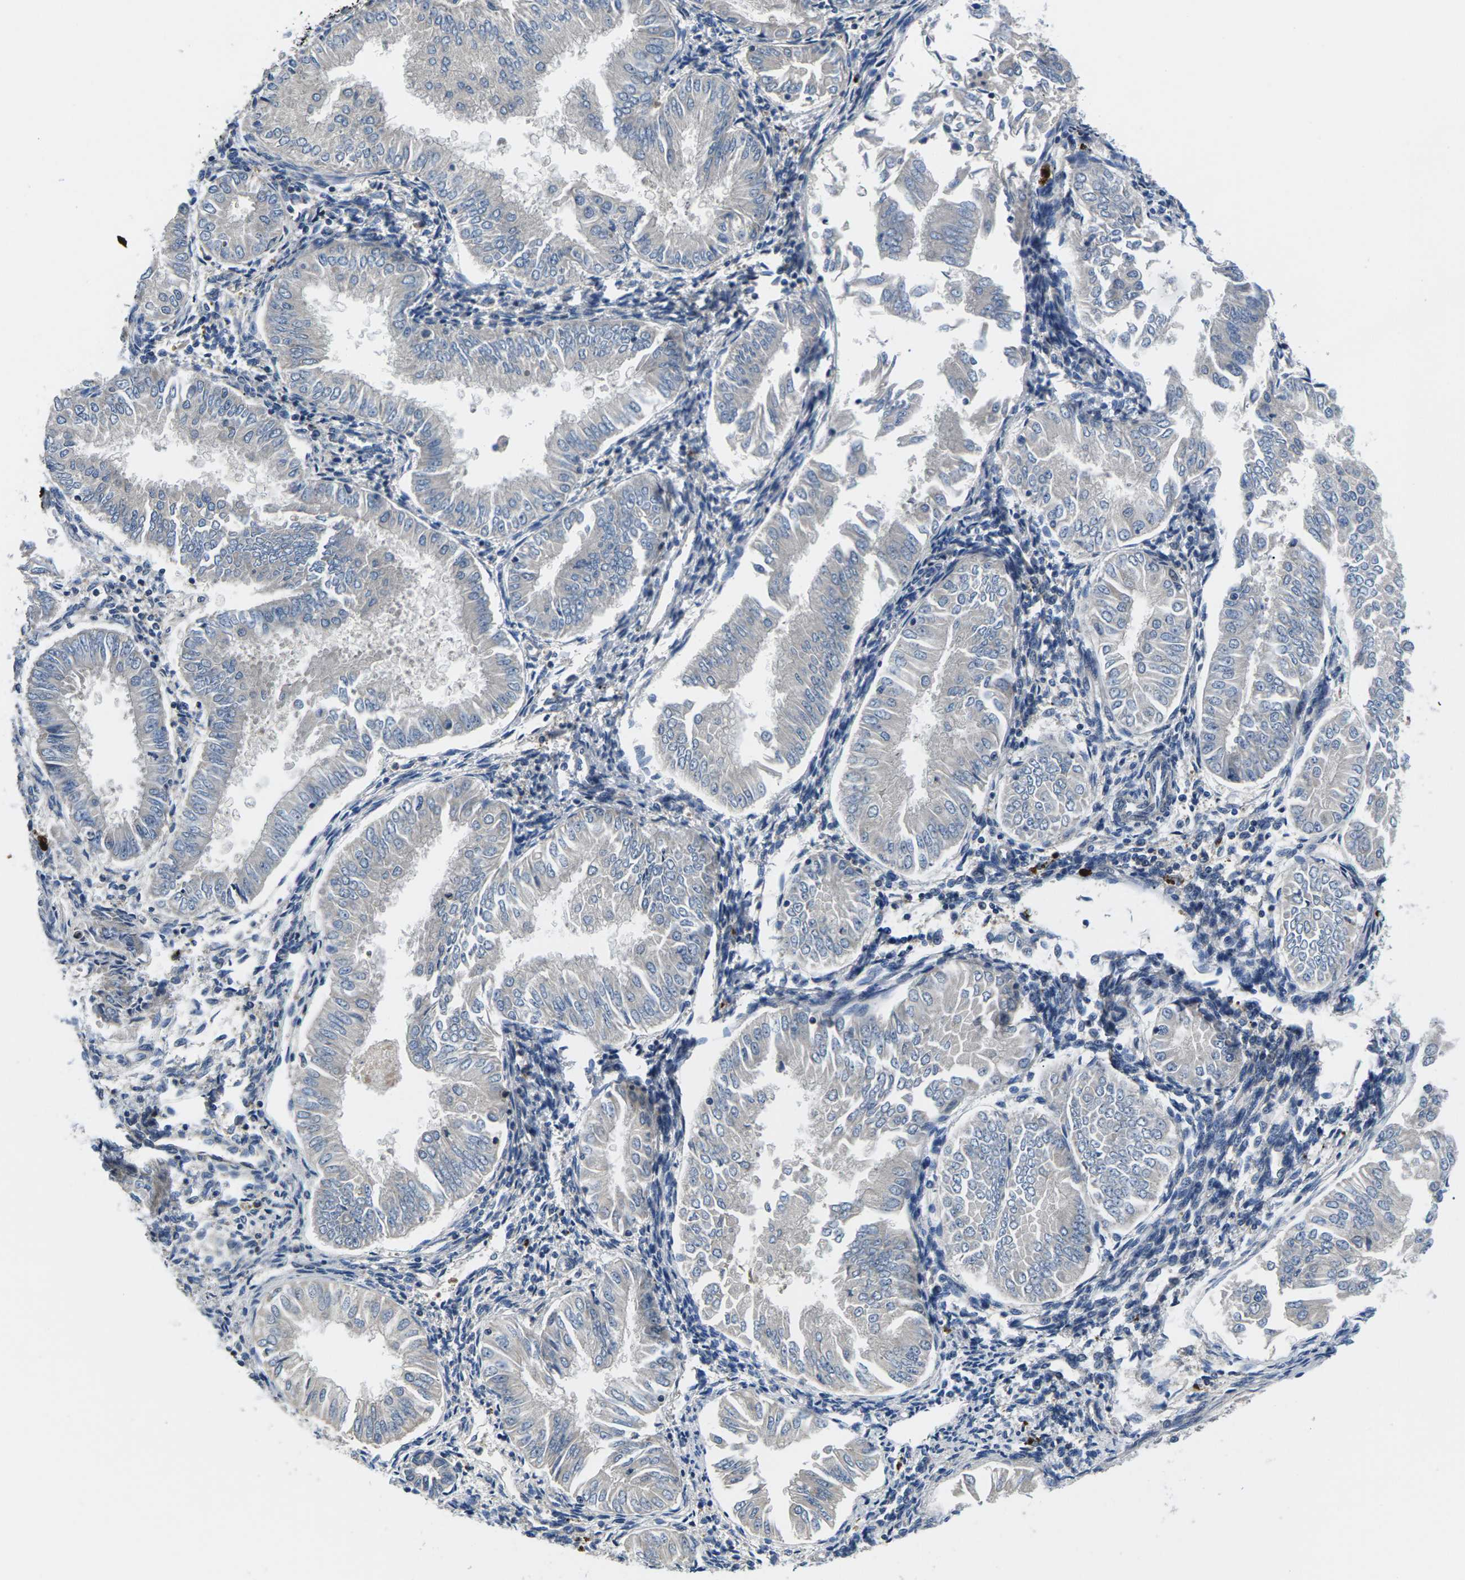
{"staining": {"intensity": "weak", "quantity": "25%-75%", "location": "cytoplasmic/membranous"}, "tissue": "endometrial cancer", "cell_type": "Tumor cells", "image_type": "cancer", "snomed": [{"axis": "morphology", "description": "Adenocarcinoma, NOS"}, {"axis": "topography", "description": "Endometrium"}], "caption": "Approximately 25%-75% of tumor cells in human endometrial cancer exhibit weak cytoplasmic/membranous protein staining as visualized by brown immunohistochemical staining.", "gene": "PLCE1", "patient": {"sex": "female", "age": 53}}